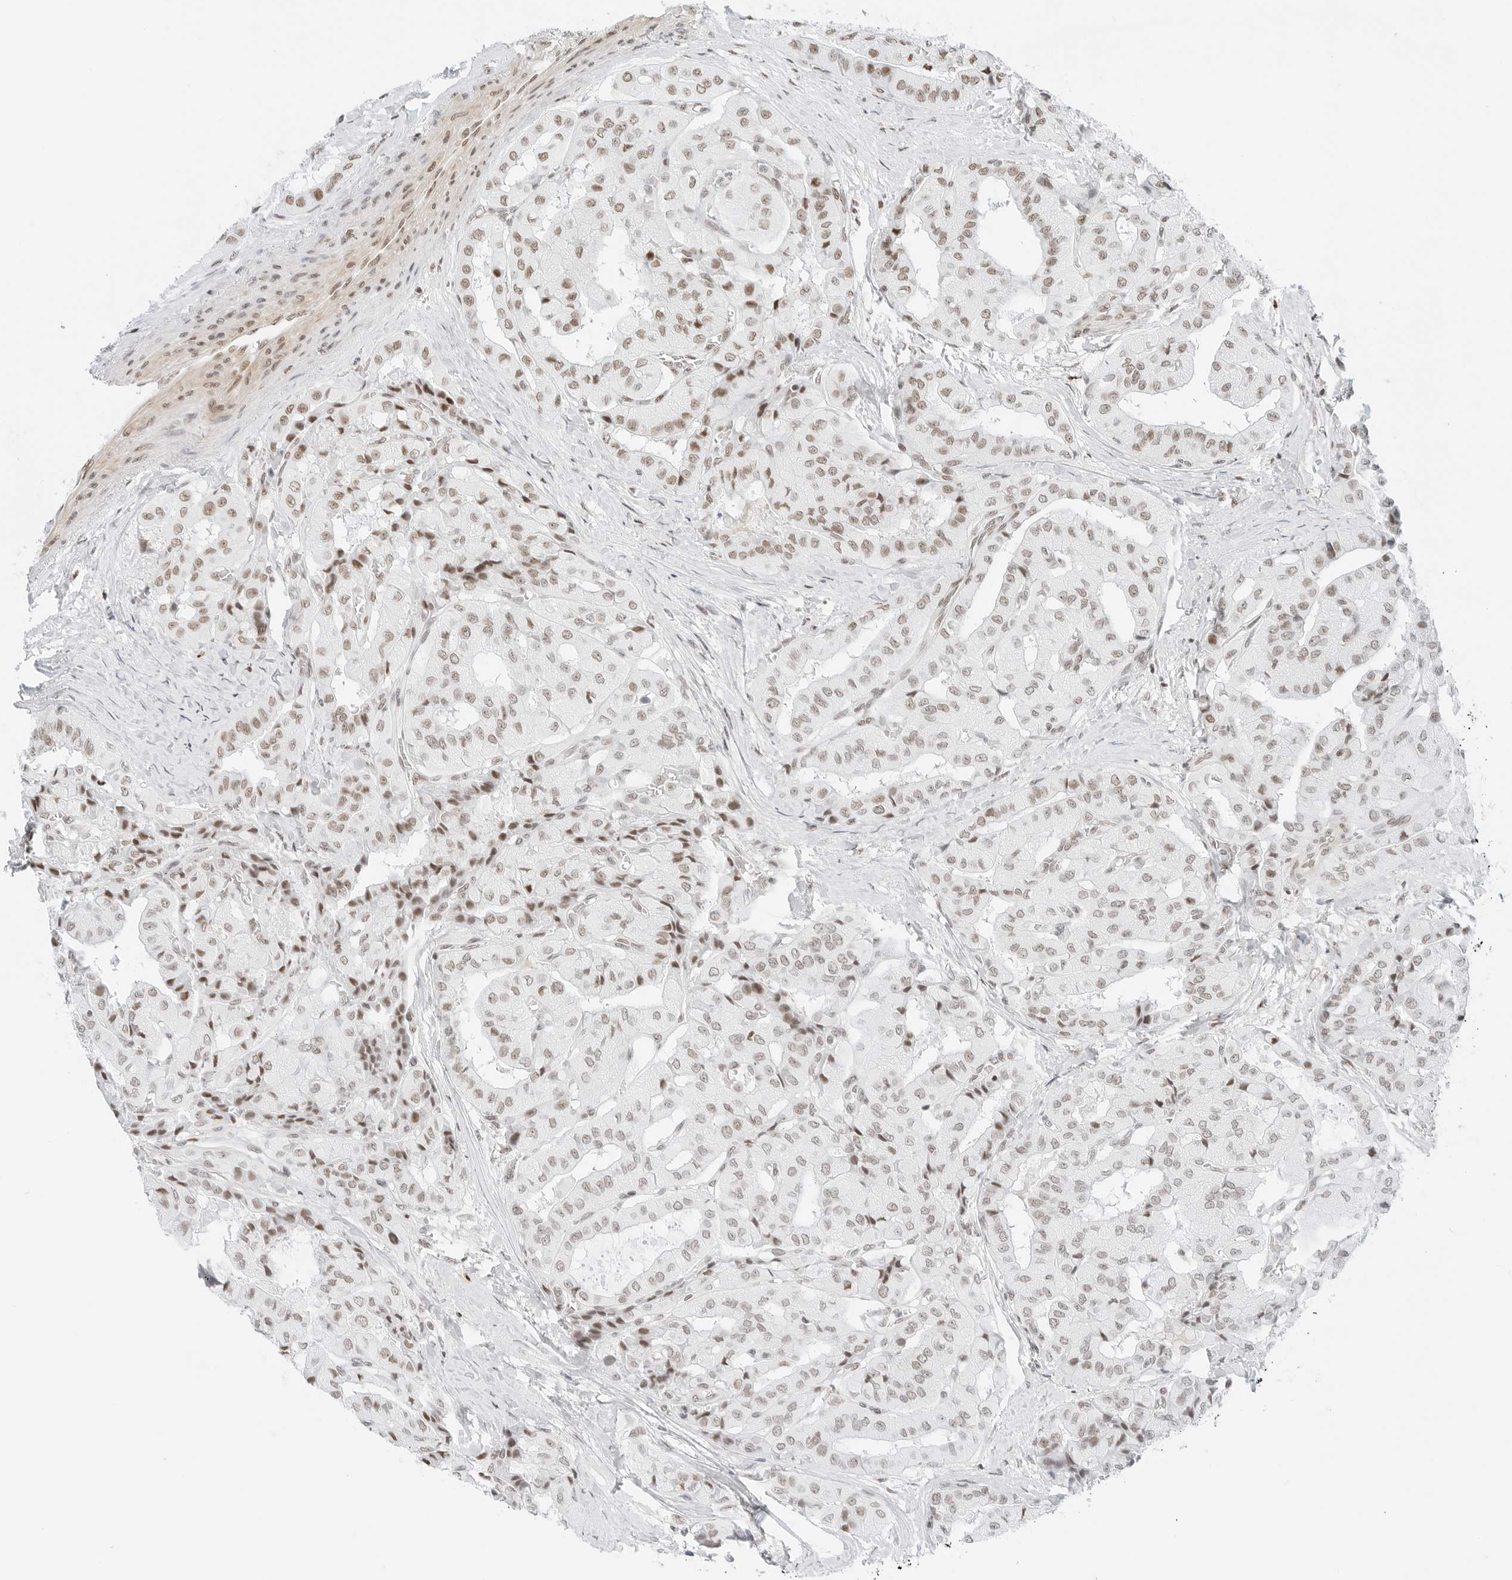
{"staining": {"intensity": "moderate", "quantity": "25%-75%", "location": "nuclear"}, "tissue": "thyroid cancer", "cell_type": "Tumor cells", "image_type": "cancer", "snomed": [{"axis": "morphology", "description": "Papillary adenocarcinoma, NOS"}, {"axis": "topography", "description": "Thyroid gland"}], "caption": "Thyroid papillary adenocarcinoma was stained to show a protein in brown. There is medium levels of moderate nuclear staining in about 25%-75% of tumor cells.", "gene": "CRTC2", "patient": {"sex": "female", "age": 59}}